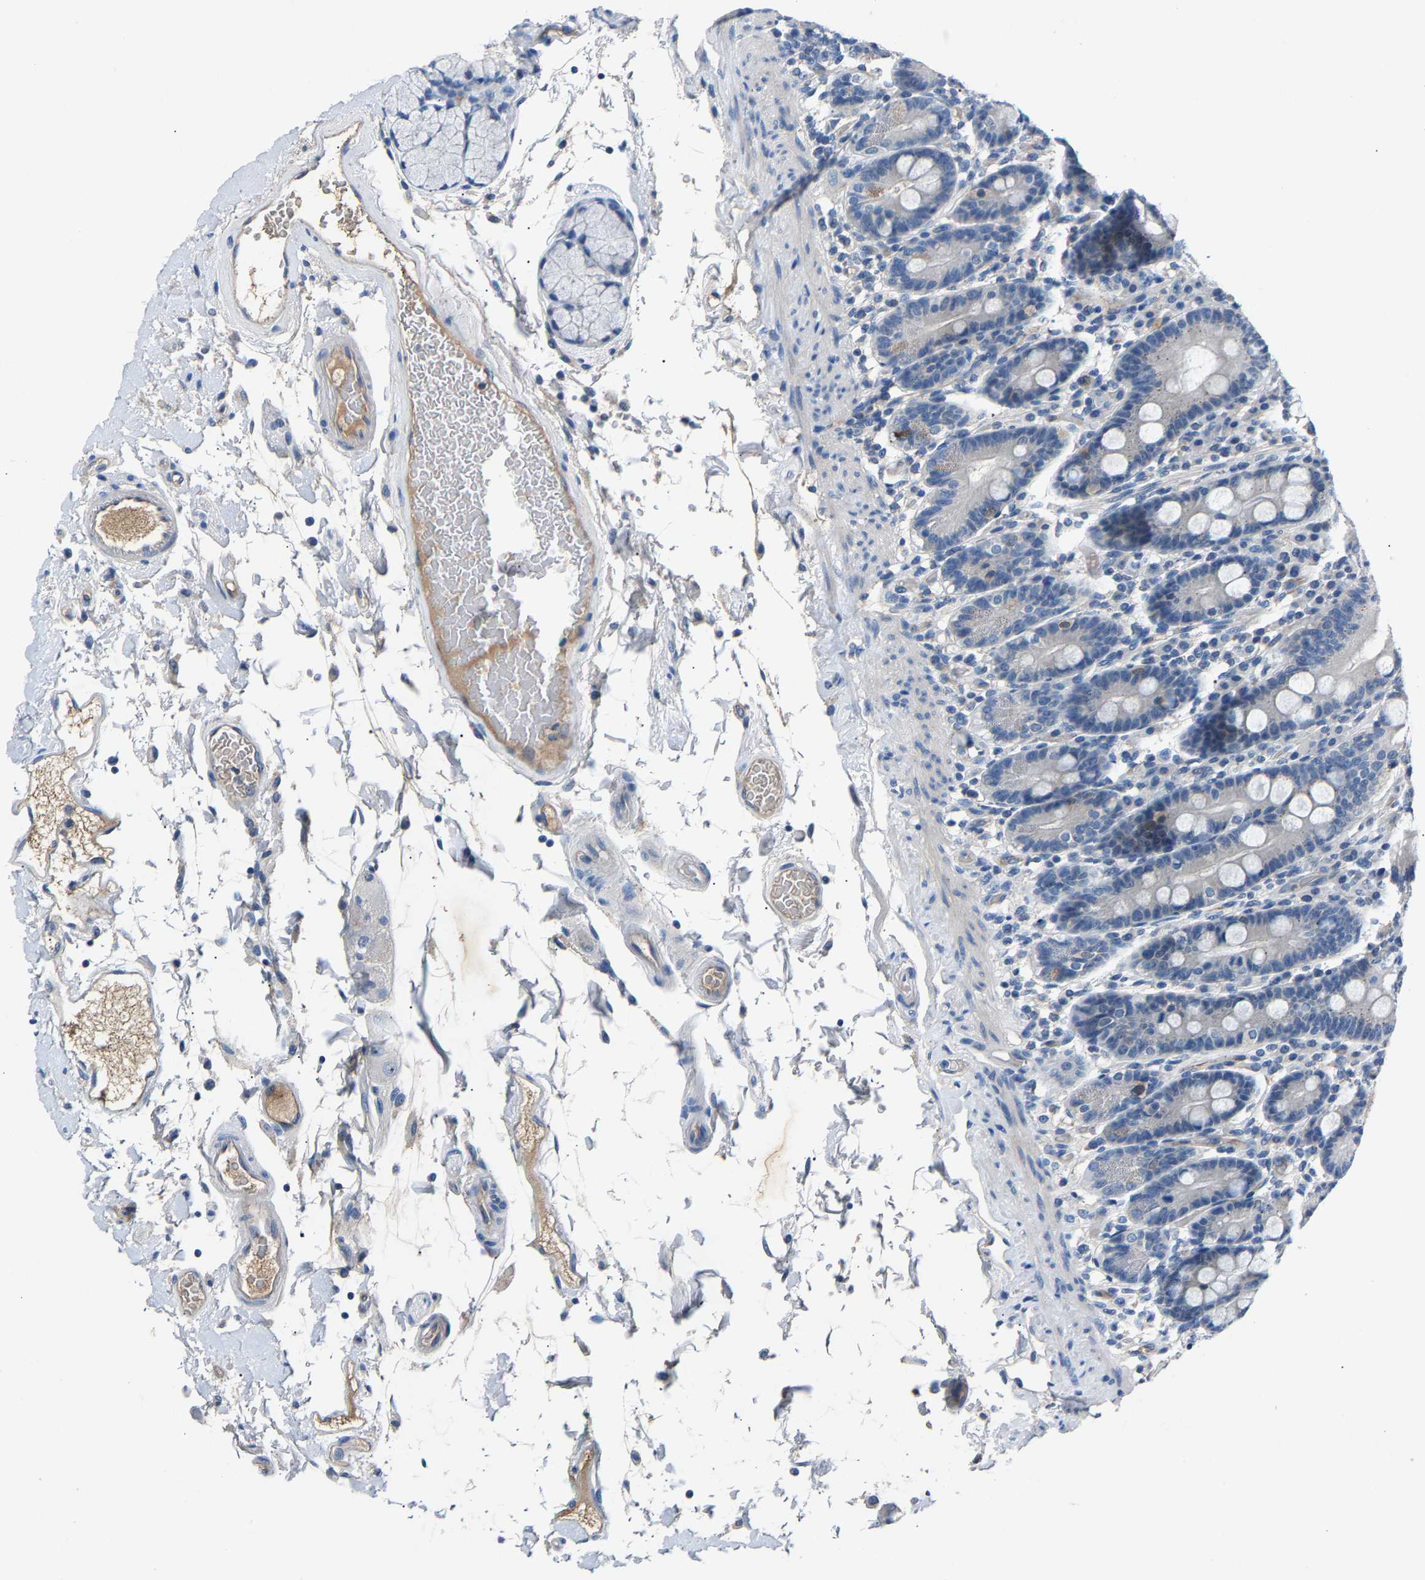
{"staining": {"intensity": "negative", "quantity": "none", "location": "none"}, "tissue": "duodenum", "cell_type": "Glandular cells", "image_type": "normal", "snomed": [{"axis": "morphology", "description": "Normal tissue, NOS"}, {"axis": "topography", "description": "Small intestine, NOS"}], "caption": "Immunohistochemistry micrograph of benign duodenum stained for a protein (brown), which reveals no positivity in glandular cells.", "gene": "DNAAF5", "patient": {"sex": "female", "age": 71}}